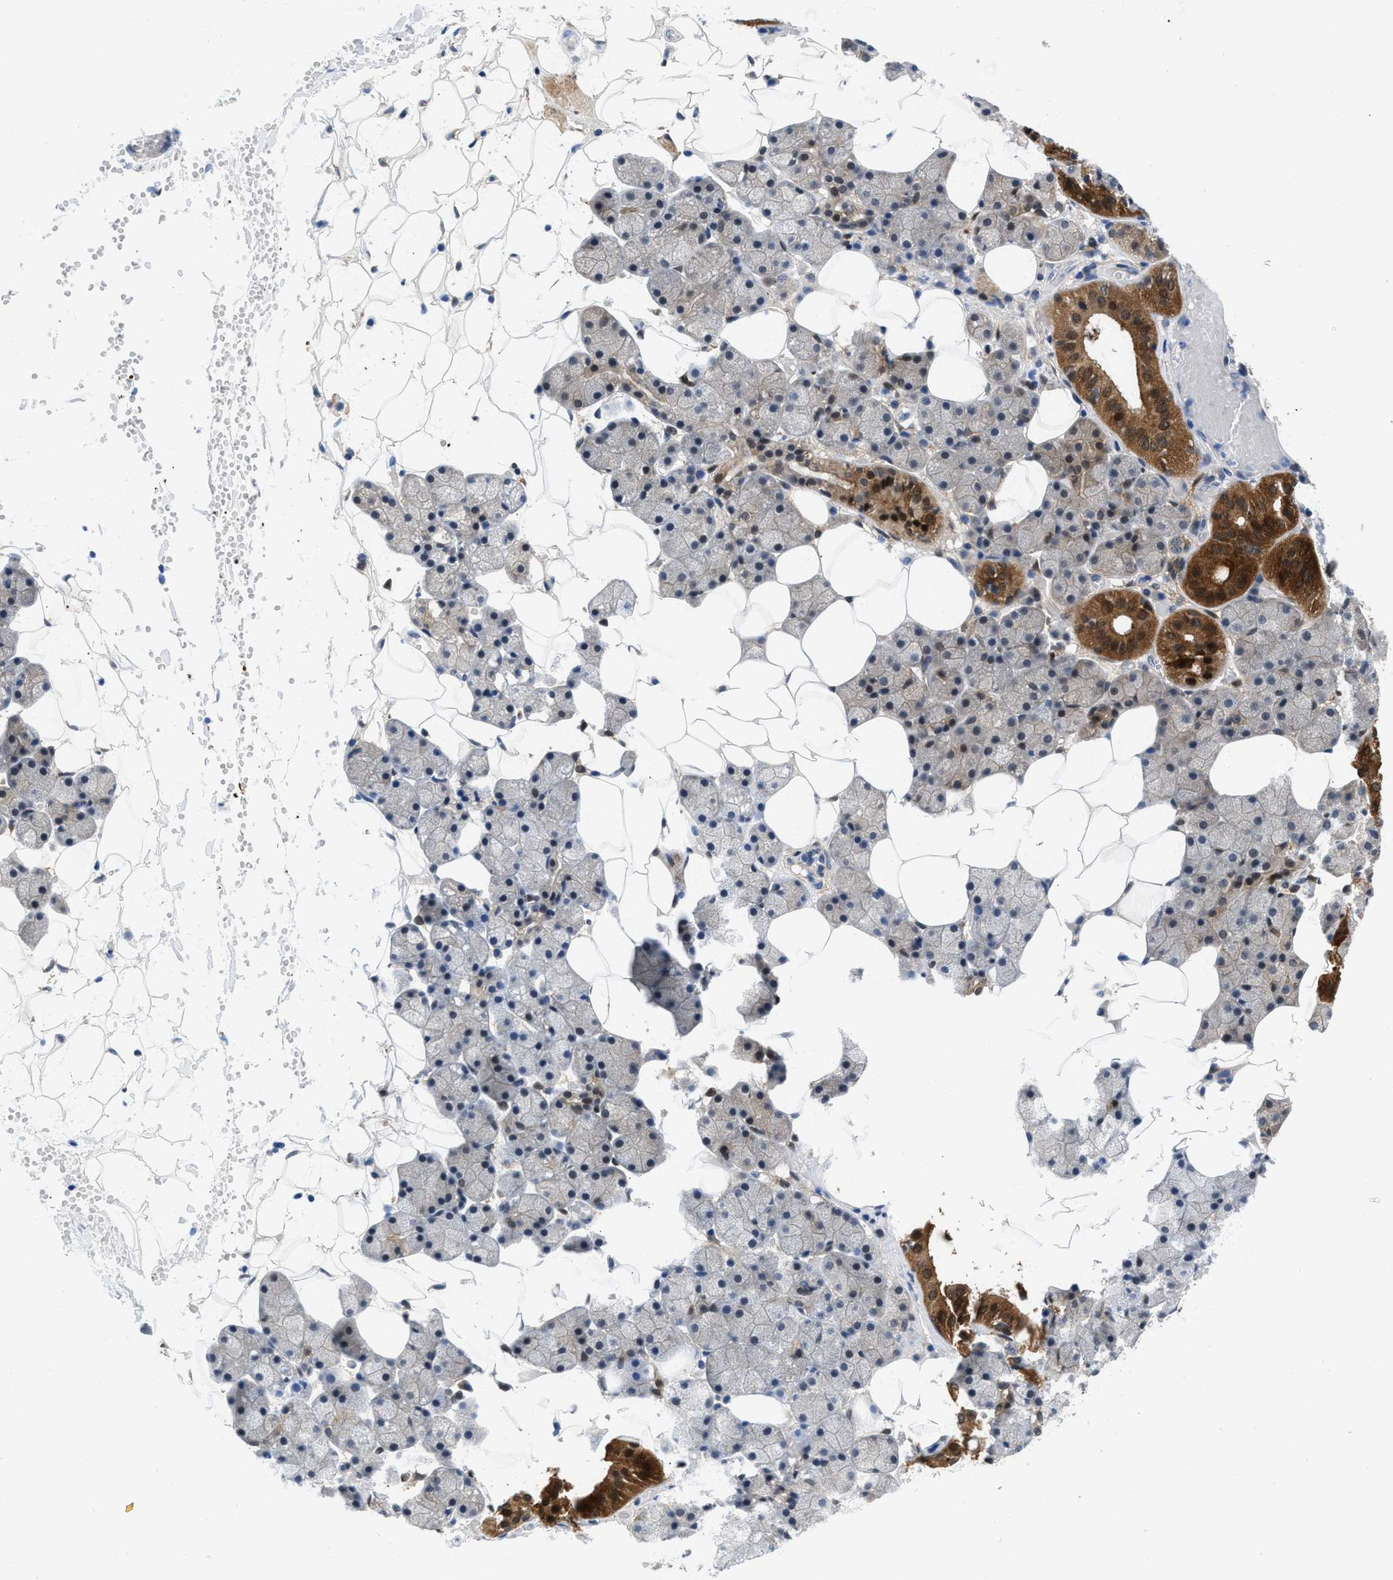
{"staining": {"intensity": "strong", "quantity": "<25%", "location": "cytoplasmic/membranous,nuclear"}, "tissue": "salivary gland", "cell_type": "Glandular cells", "image_type": "normal", "snomed": [{"axis": "morphology", "description": "Normal tissue, NOS"}, {"axis": "topography", "description": "Salivary gland"}], "caption": "This histopathology image exhibits immunohistochemistry (IHC) staining of benign salivary gland, with medium strong cytoplasmic/membranous,nuclear expression in approximately <25% of glandular cells.", "gene": "CBR1", "patient": {"sex": "female", "age": 33}}